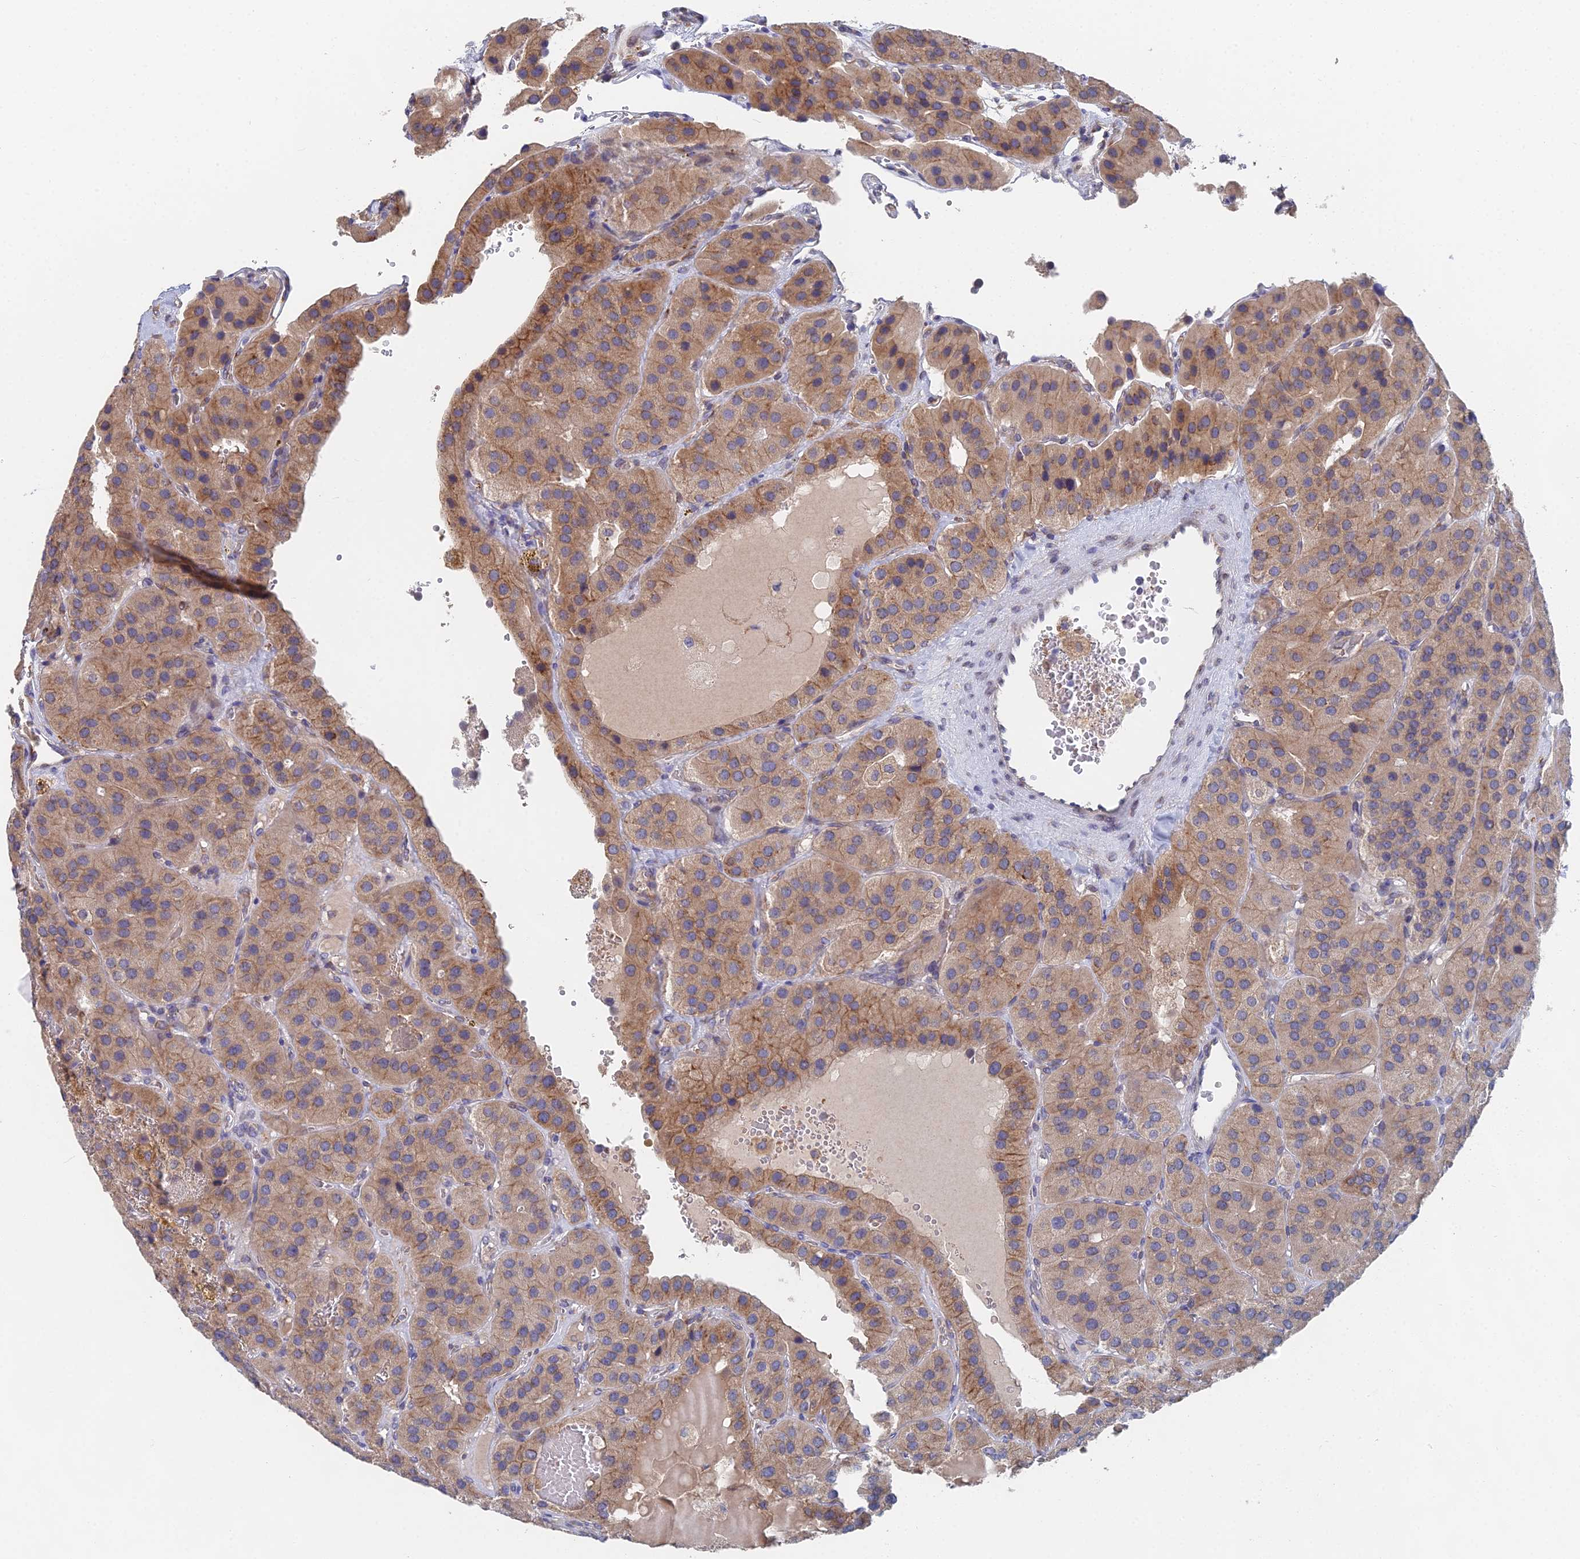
{"staining": {"intensity": "moderate", "quantity": ">75%", "location": "cytoplasmic/membranous"}, "tissue": "parathyroid gland", "cell_type": "Glandular cells", "image_type": "normal", "snomed": [{"axis": "morphology", "description": "Normal tissue, NOS"}, {"axis": "morphology", "description": "Adenoma, NOS"}, {"axis": "topography", "description": "Parathyroid gland"}], "caption": "An image of human parathyroid gland stained for a protein exhibits moderate cytoplasmic/membranous brown staining in glandular cells. The staining is performed using DAB brown chromogen to label protein expression. The nuclei are counter-stained blue using hematoxylin.", "gene": "ELOF1", "patient": {"sex": "female", "age": 86}}